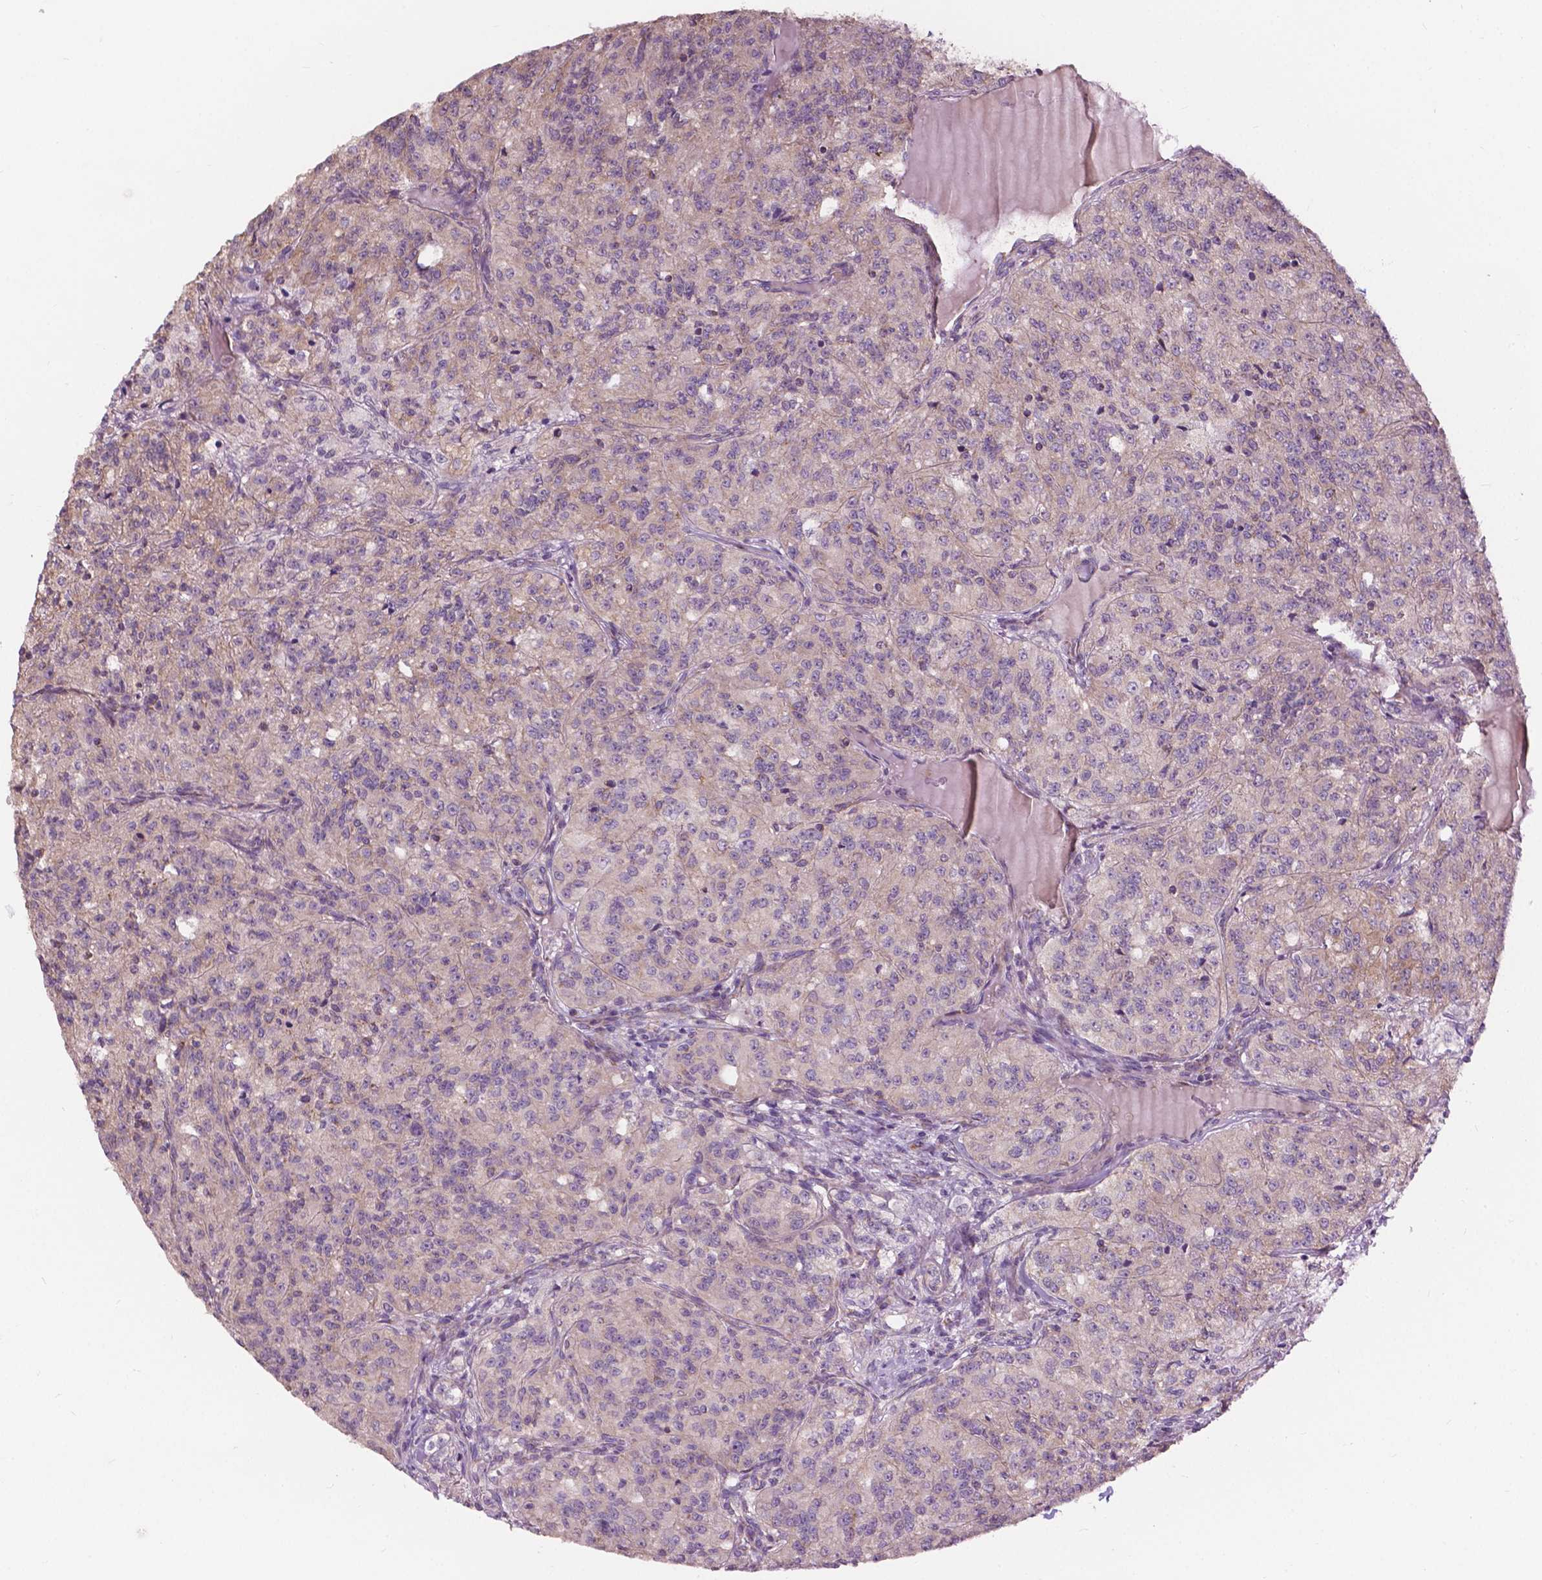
{"staining": {"intensity": "weak", "quantity": "25%-75%", "location": "cytoplasmic/membranous"}, "tissue": "renal cancer", "cell_type": "Tumor cells", "image_type": "cancer", "snomed": [{"axis": "morphology", "description": "Adenocarcinoma, NOS"}, {"axis": "topography", "description": "Kidney"}], "caption": "Tumor cells exhibit low levels of weak cytoplasmic/membranous staining in approximately 25%-75% of cells in human adenocarcinoma (renal). Ihc stains the protein in brown and the nuclei are stained blue.", "gene": "NDUFA10", "patient": {"sex": "female", "age": 63}}